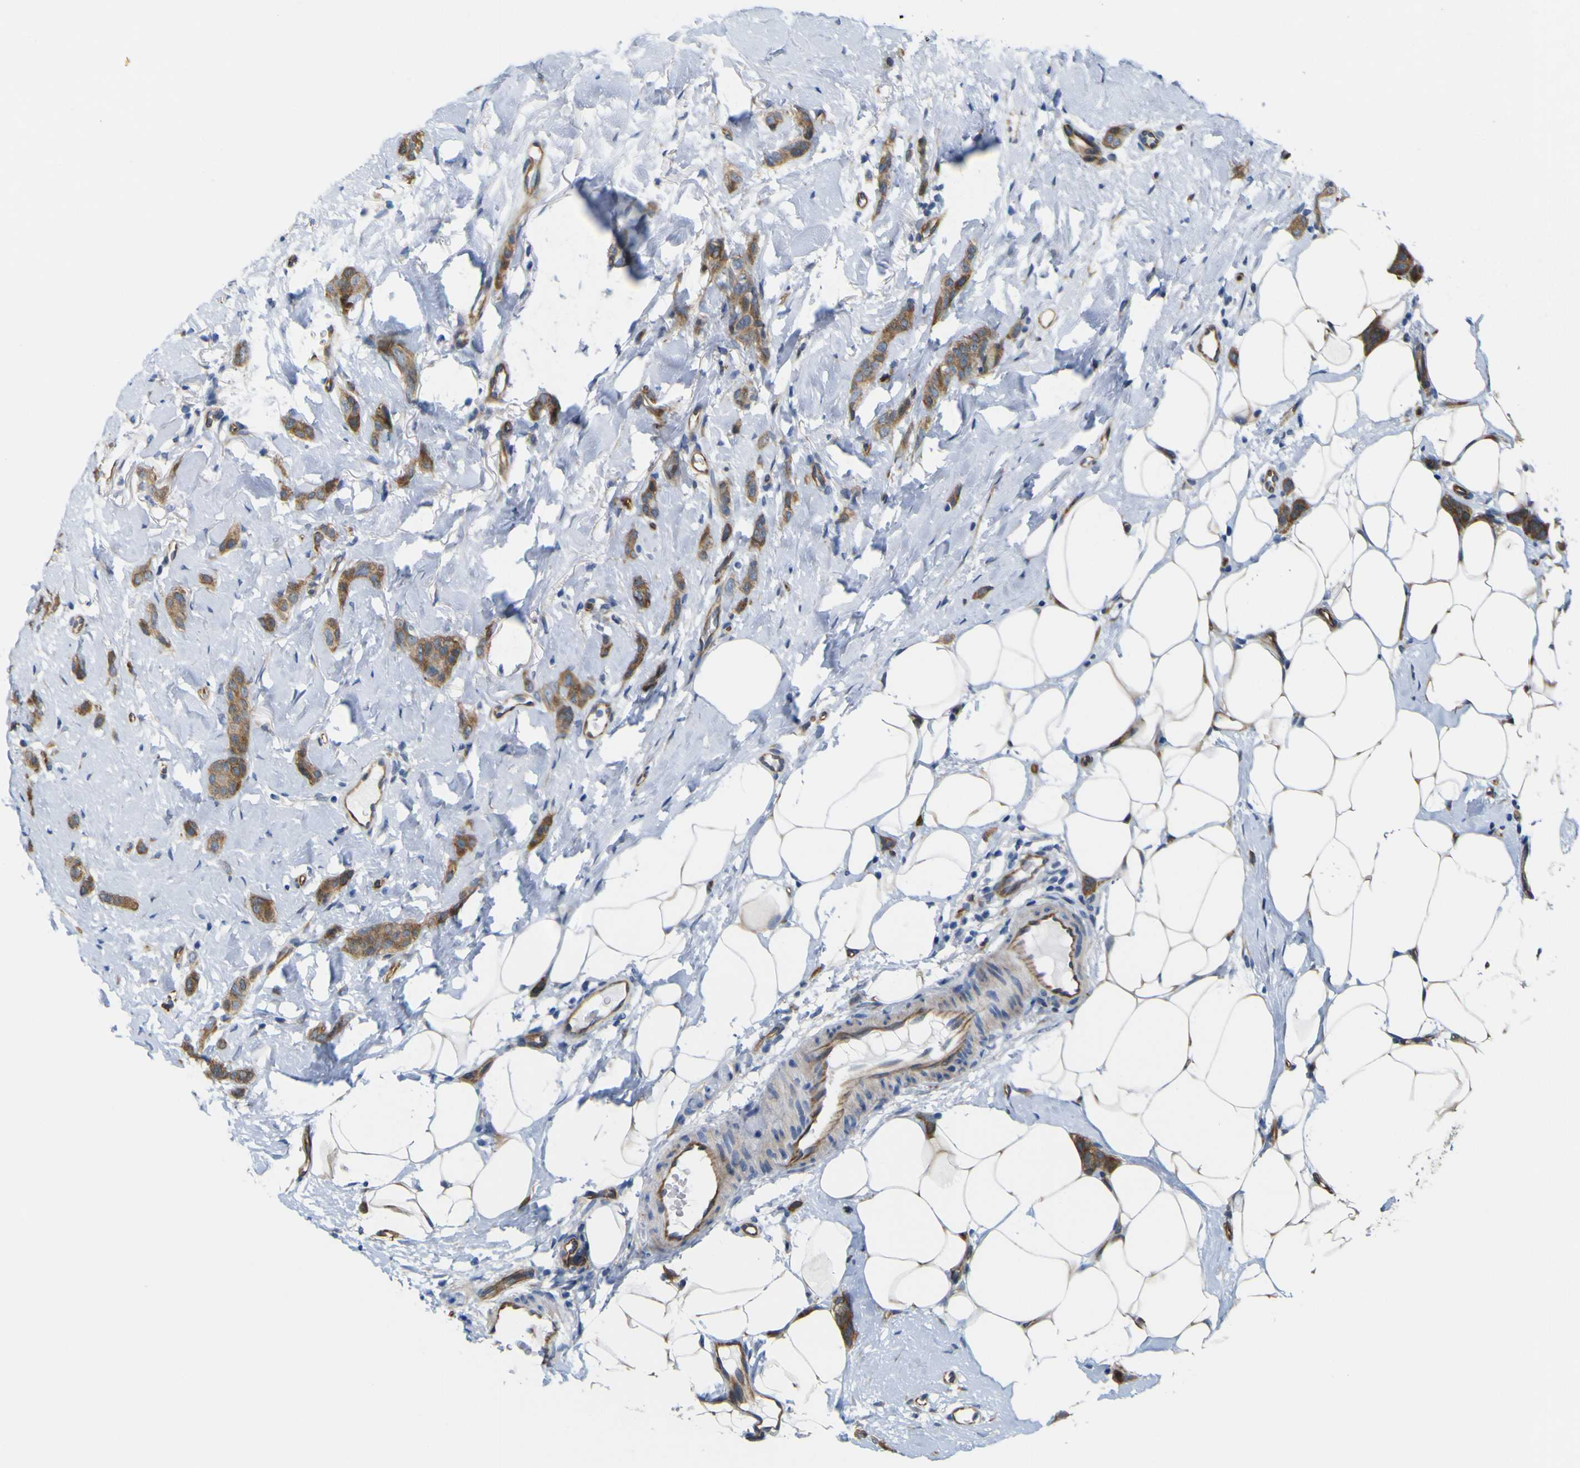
{"staining": {"intensity": "moderate", "quantity": ">75%", "location": "cytoplasmic/membranous"}, "tissue": "breast cancer", "cell_type": "Tumor cells", "image_type": "cancer", "snomed": [{"axis": "morphology", "description": "Lobular carcinoma"}, {"axis": "topography", "description": "Skin"}, {"axis": "topography", "description": "Breast"}], "caption": "DAB immunohistochemical staining of human lobular carcinoma (breast) demonstrates moderate cytoplasmic/membranous protein expression in about >75% of tumor cells.", "gene": "JPH1", "patient": {"sex": "female", "age": 46}}